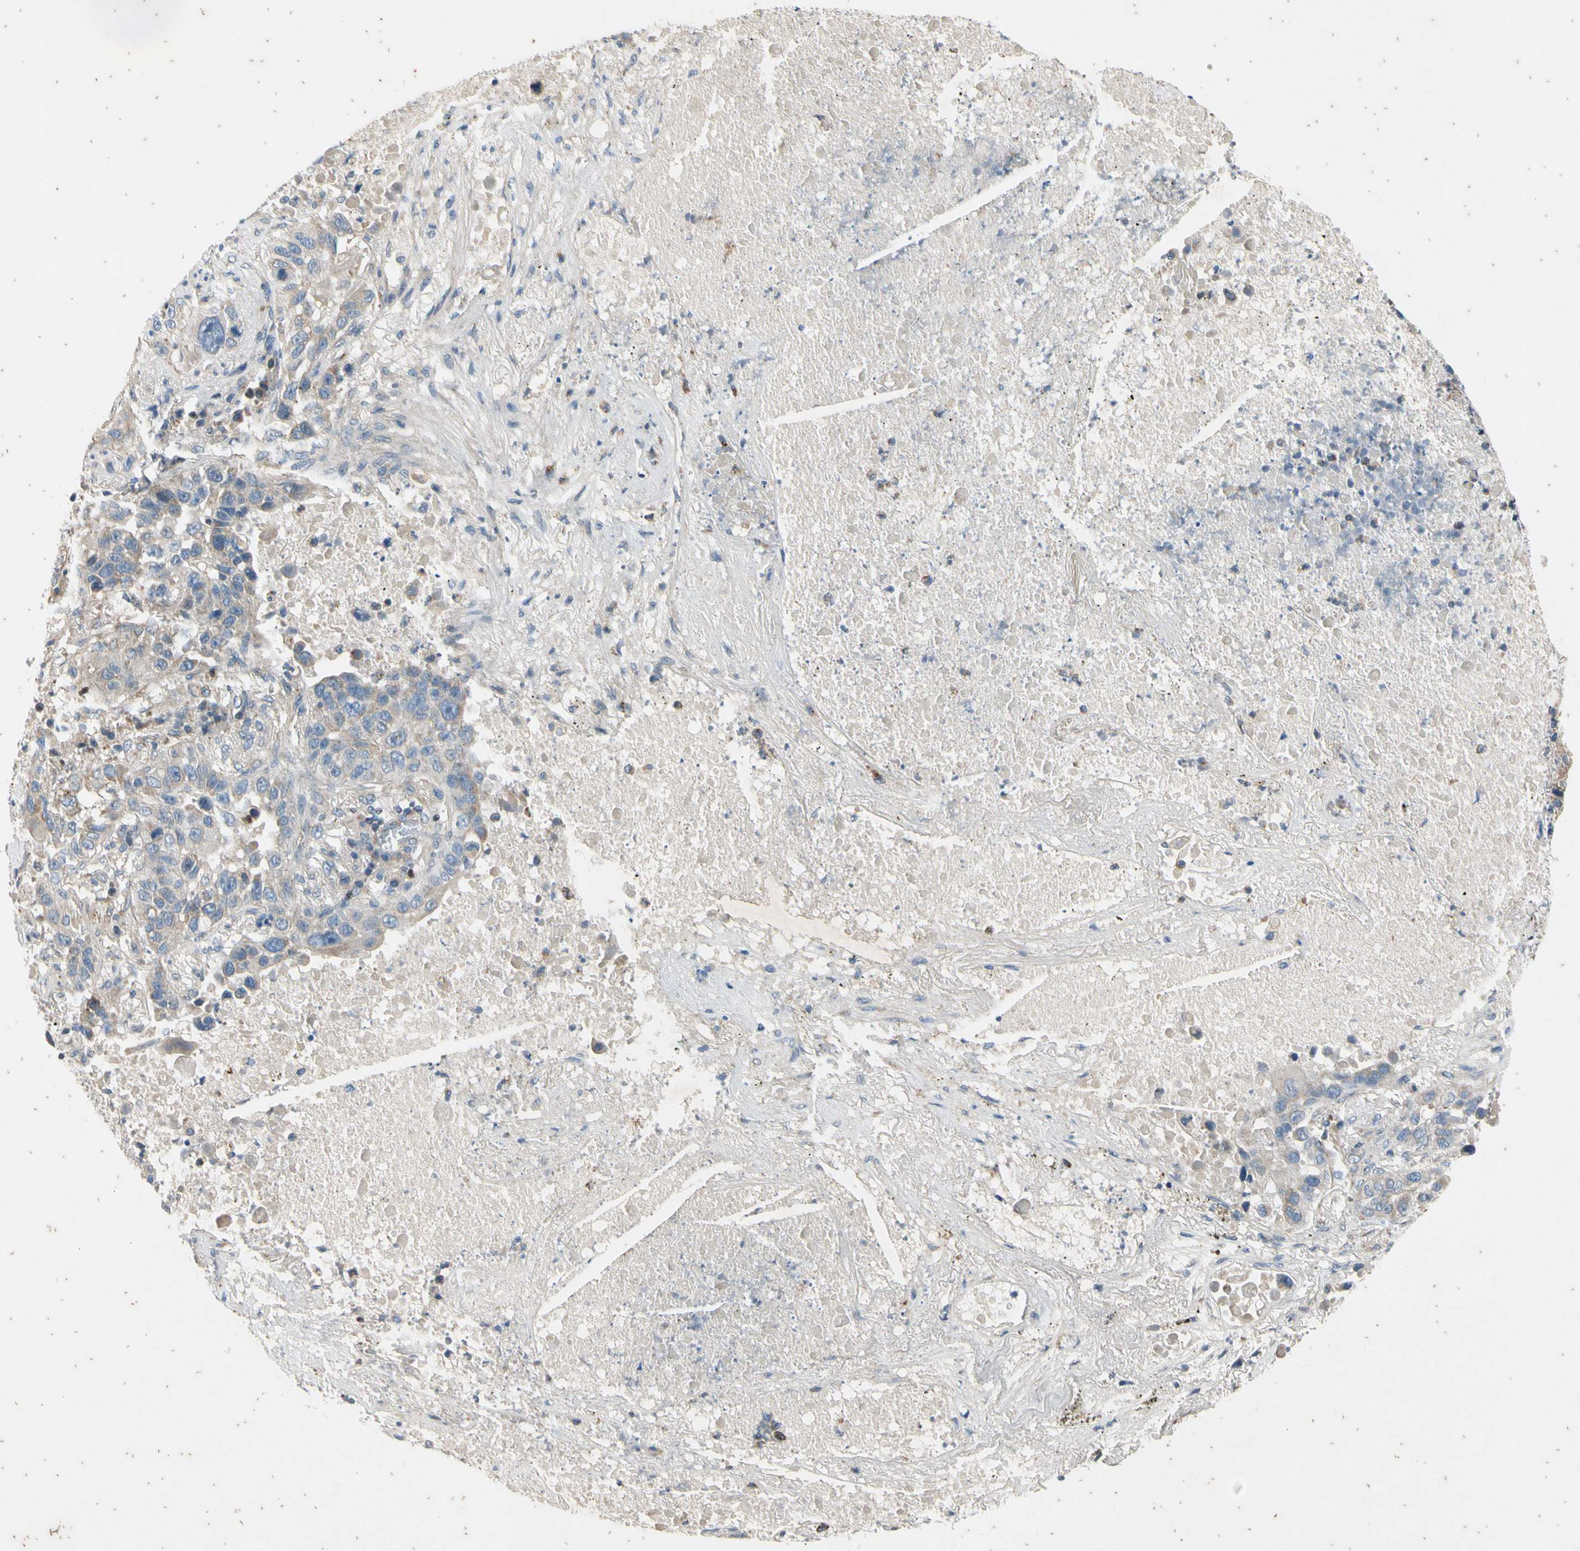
{"staining": {"intensity": "weak", "quantity": ">75%", "location": "cytoplasmic/membranous"}, "tissue": "lung cancer", "cell_type": "Tumor cells", "image_type": "cancer", "snomed": [{"axis": "morphology", "description": "Squamous cell carcinoma, NOS"}, {"axis": "topography", "description": "Lung"}], "caption": "An image of human lung cancer (squamous cell carcinoma) stained for a protein displays weak cytoplasmic/membranous brown staining in tumor cells.", "gene": "TBX21", "patient": {"sex": "male", "age": 57}}